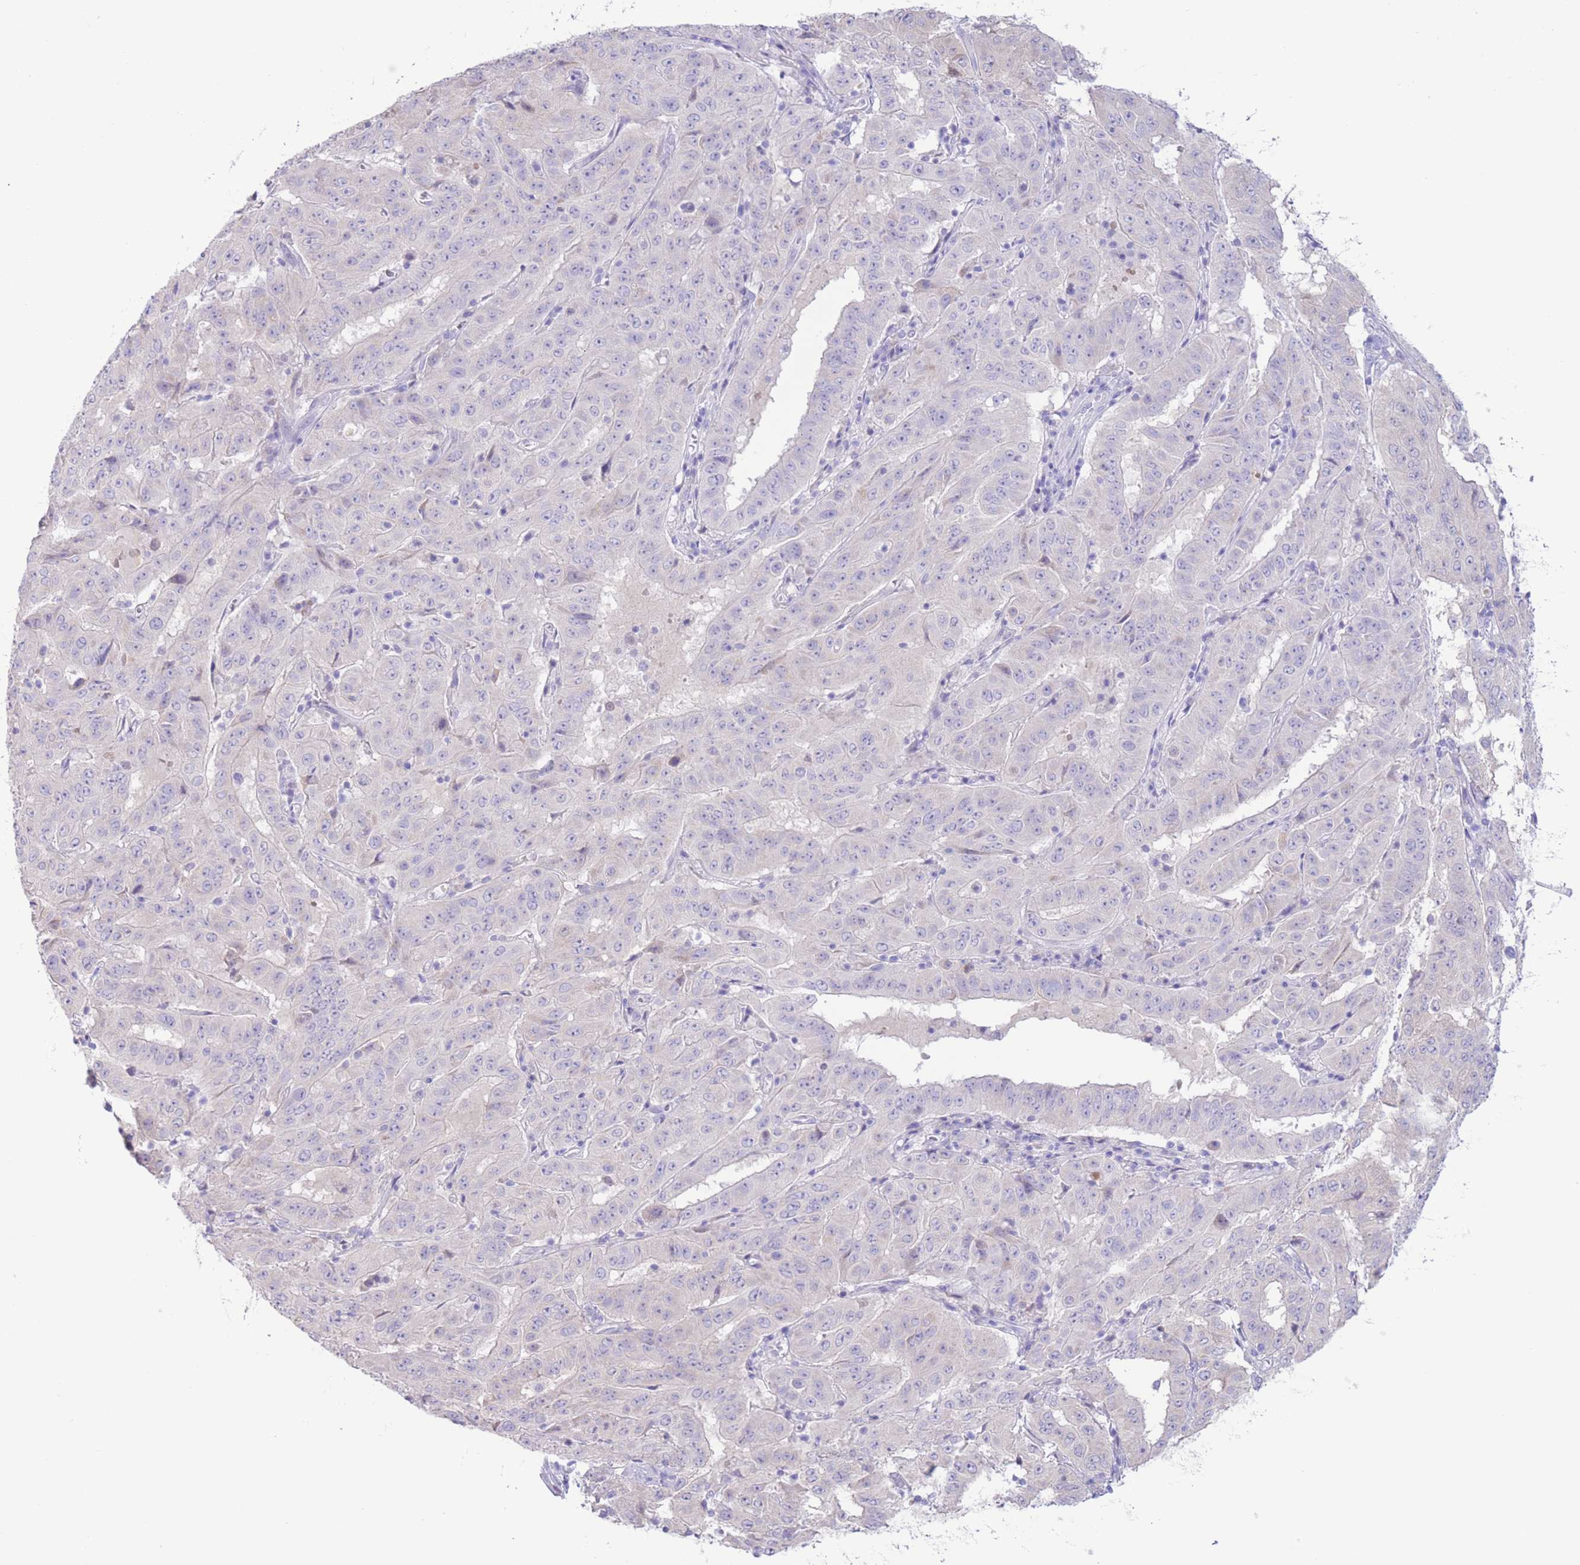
{"staining": {"intensity": "negative", "quantity": "none", "location": "none"}, "tissue": "pancreatic cancer", "cell_type": "Tumor cells", "image_type": "cancer", "snomed": [{"axis": "morphology", "description": "Adenocarcinoma, NOS"}, {"axis": "topography", "description": "Pancreas"}], "caption": "The image reveals no significant positivity in tumor cells of adenocarcinoma (pancreatic). (Immunohistochemistry (ihc), brightfield microscopy, high magnification).", "gene": "FAH", "patient": {"sex": "male", "age": 63}}